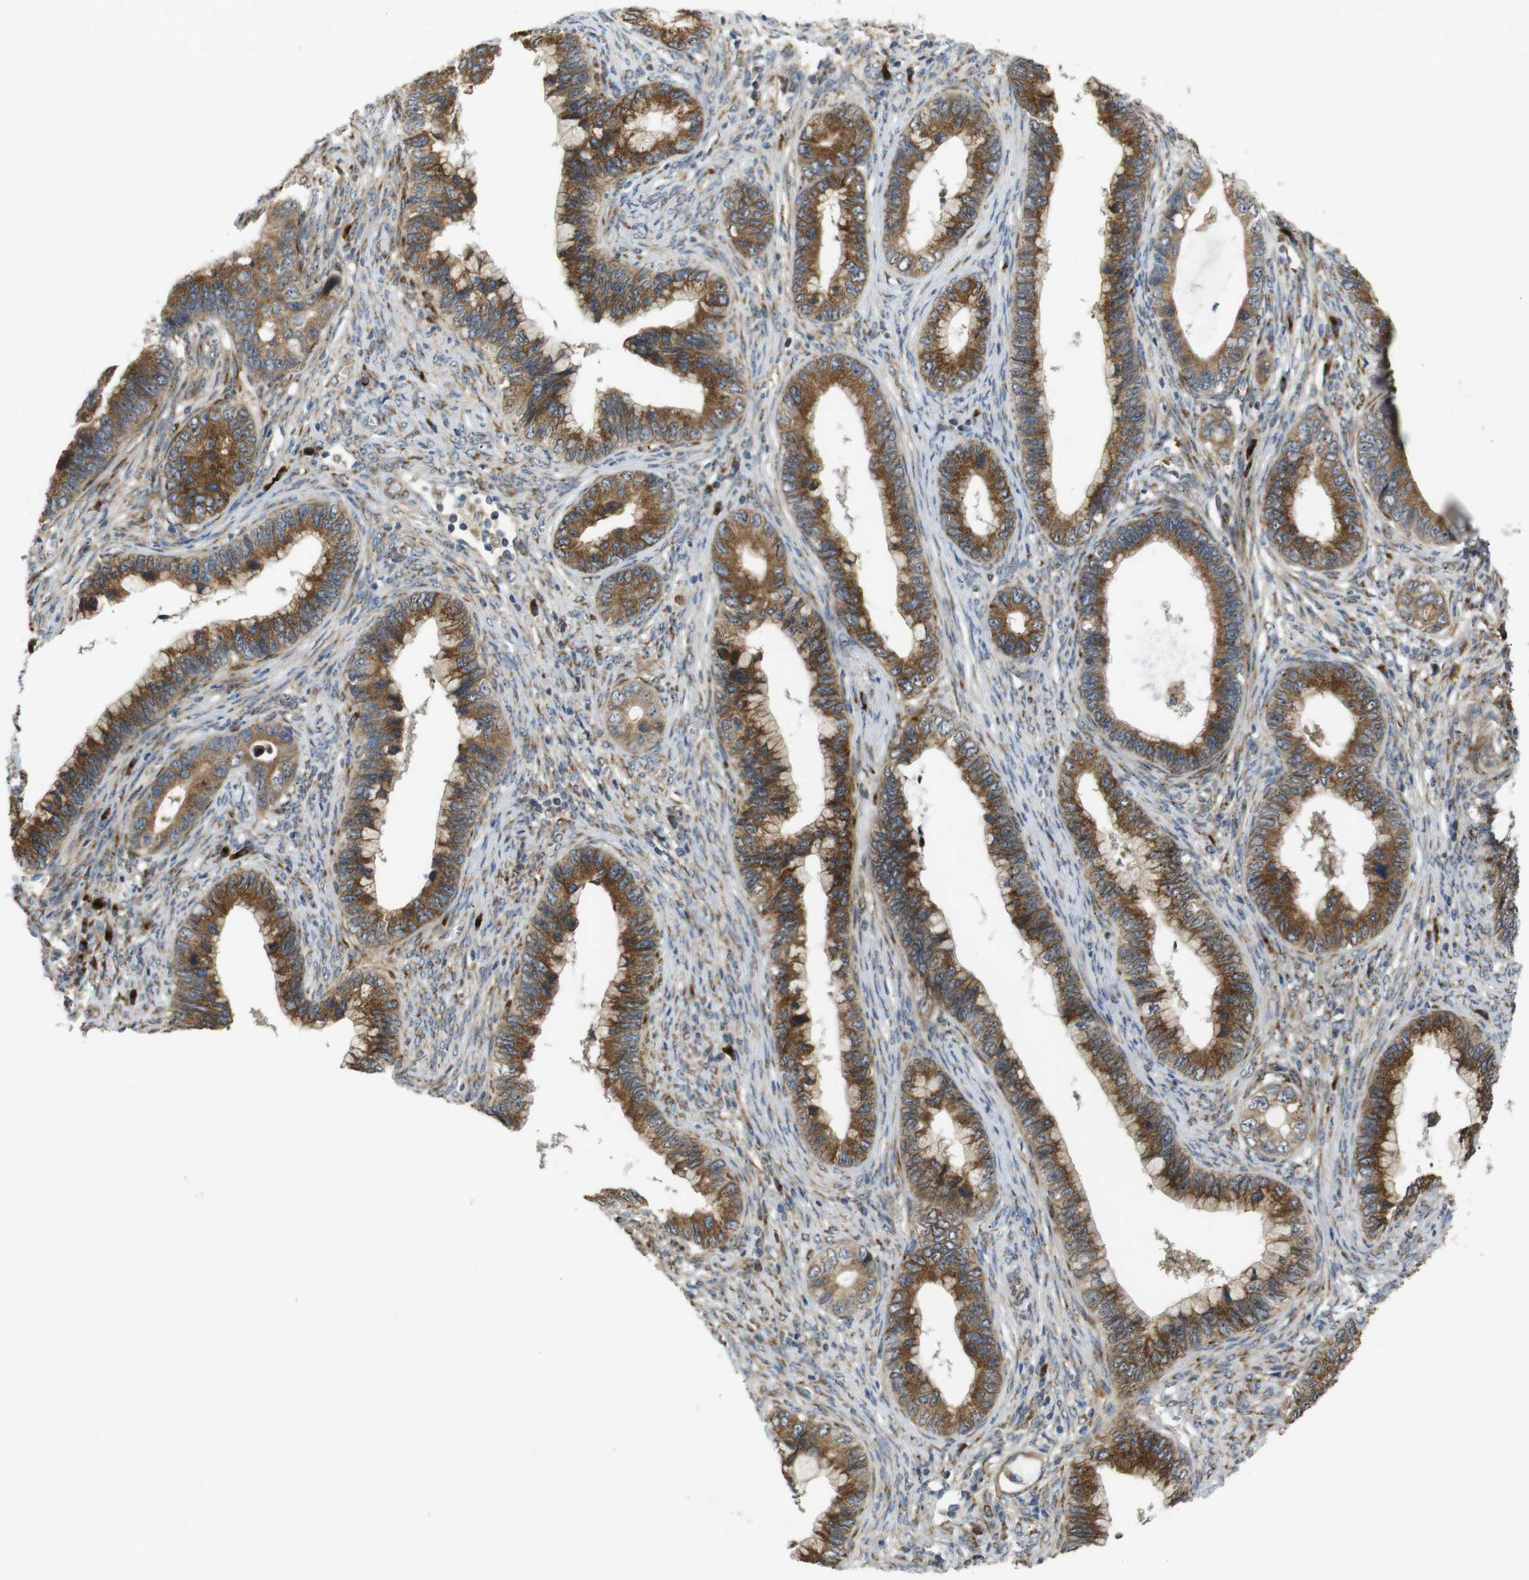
{"staining": {"intensity": "strong", "quantity": ">75%", "location": "cytoplasmic/membranous"}, "tissue": "cervical cancer", "cell_type": "Tumor cells", "image_type": "cancer", "snomed": [{"axis": "morphology", "description": "Adenocarcinoma, NOS"}, {"axis": "topography", "description": "Cervix"}], "caption": "Immunohistochemical staining of human cervical cancer shows strong cytoplasmic/membranous protein staining in about >75% of tumor cells.", "gene": "TMEM143", "patient": {"sex": "female", "age": 44}}